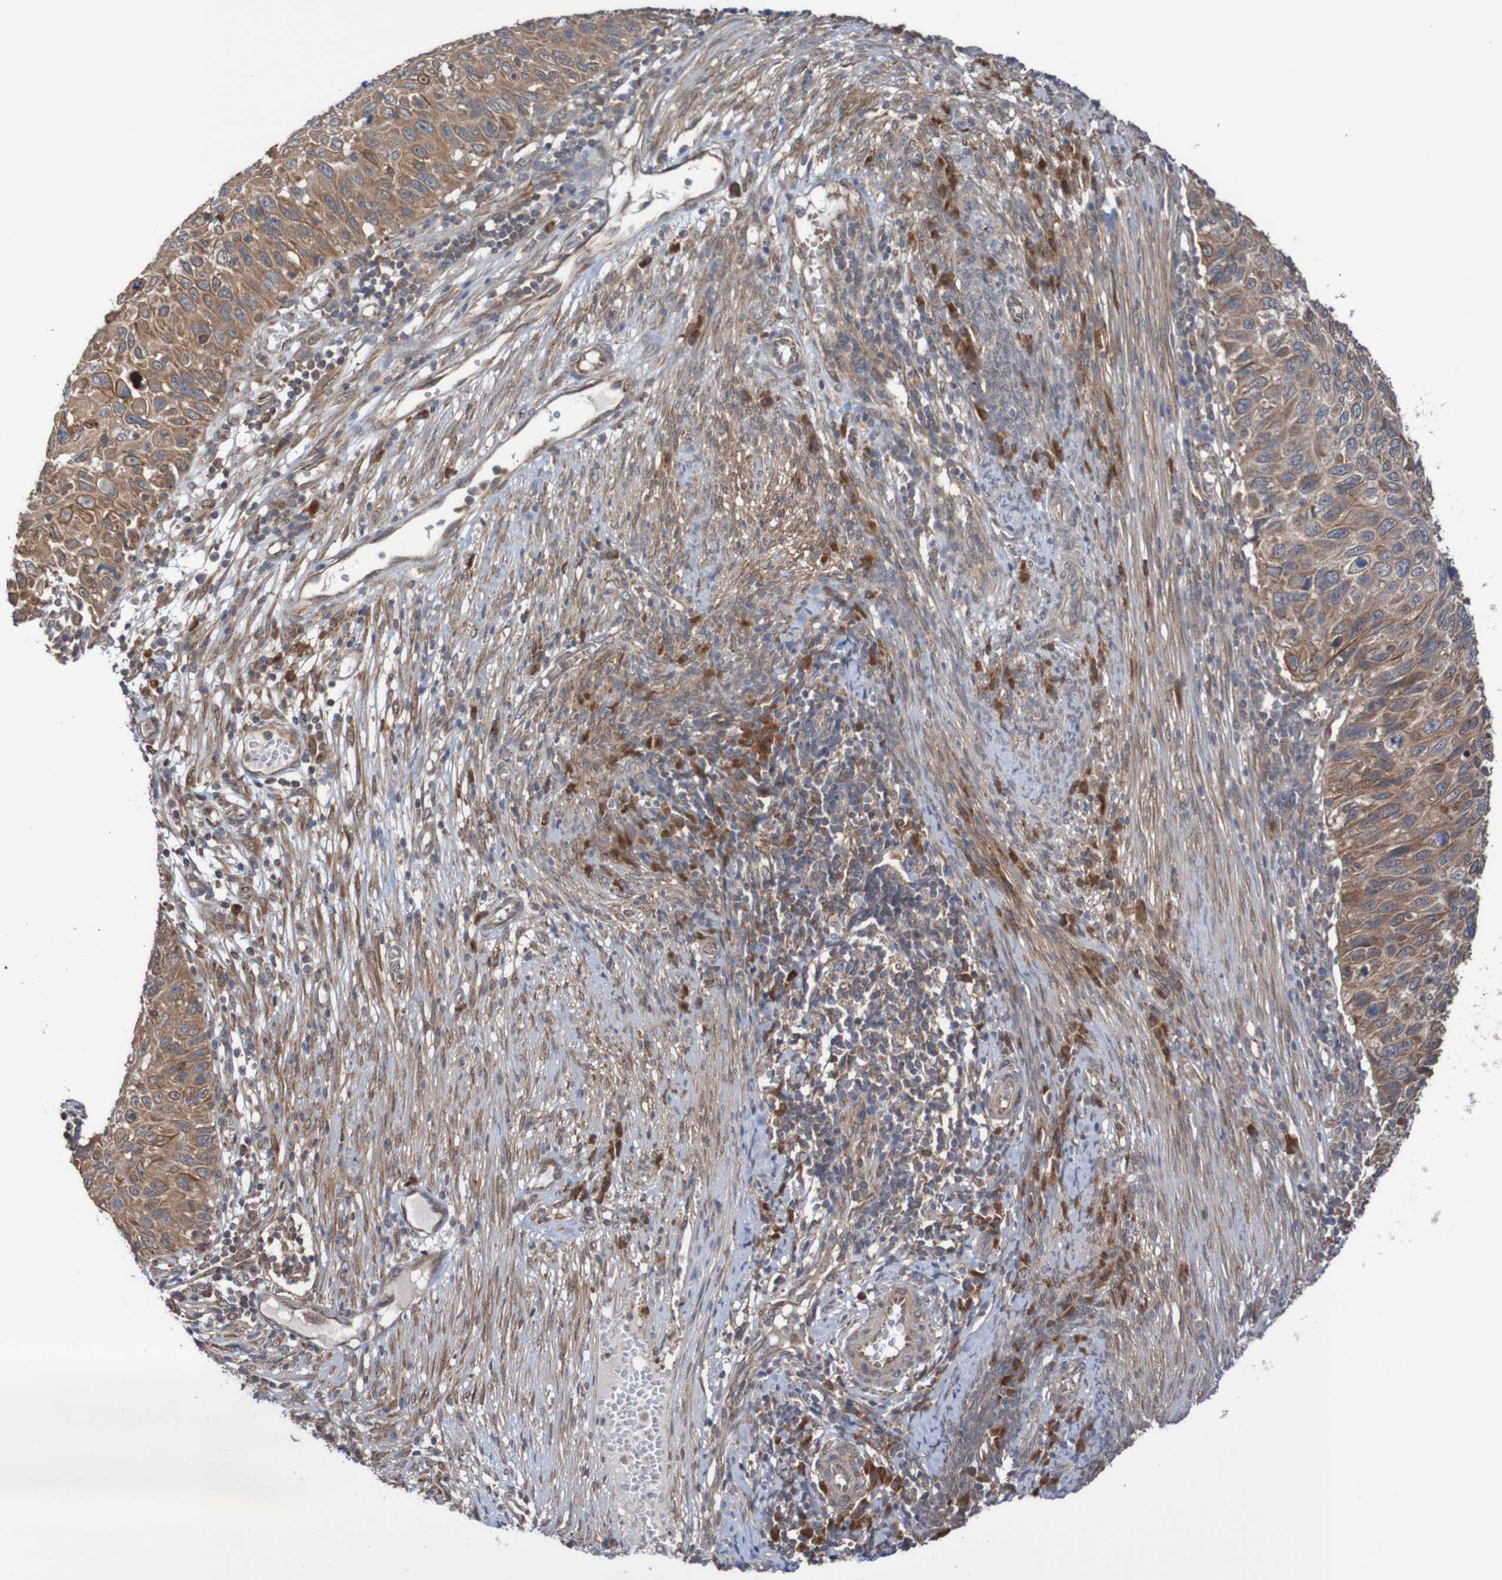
{"staining": {"intensity": "moderate", "quantity": ">75%", "location": "cytoplasmic/membranous"}, "tissue": "cervical cancer", "cell_type": "Tumor cells", "image_type": "cancer", "snomed": [{"axis": "morphology", "description": "Squamous cell carcinoma, NOS"}, {"axis": "topography", "description": "Cervix"}], "caption": "Squamous cell carcinoma (cervical) tissue displays moderate cytoplasmic/membranous staining in approximately >75% of tumor cells (IHC, brightfield microscopy, high magnification).", "gene": "PHPT1", "patient": {"sex": "female", "age": 70}}